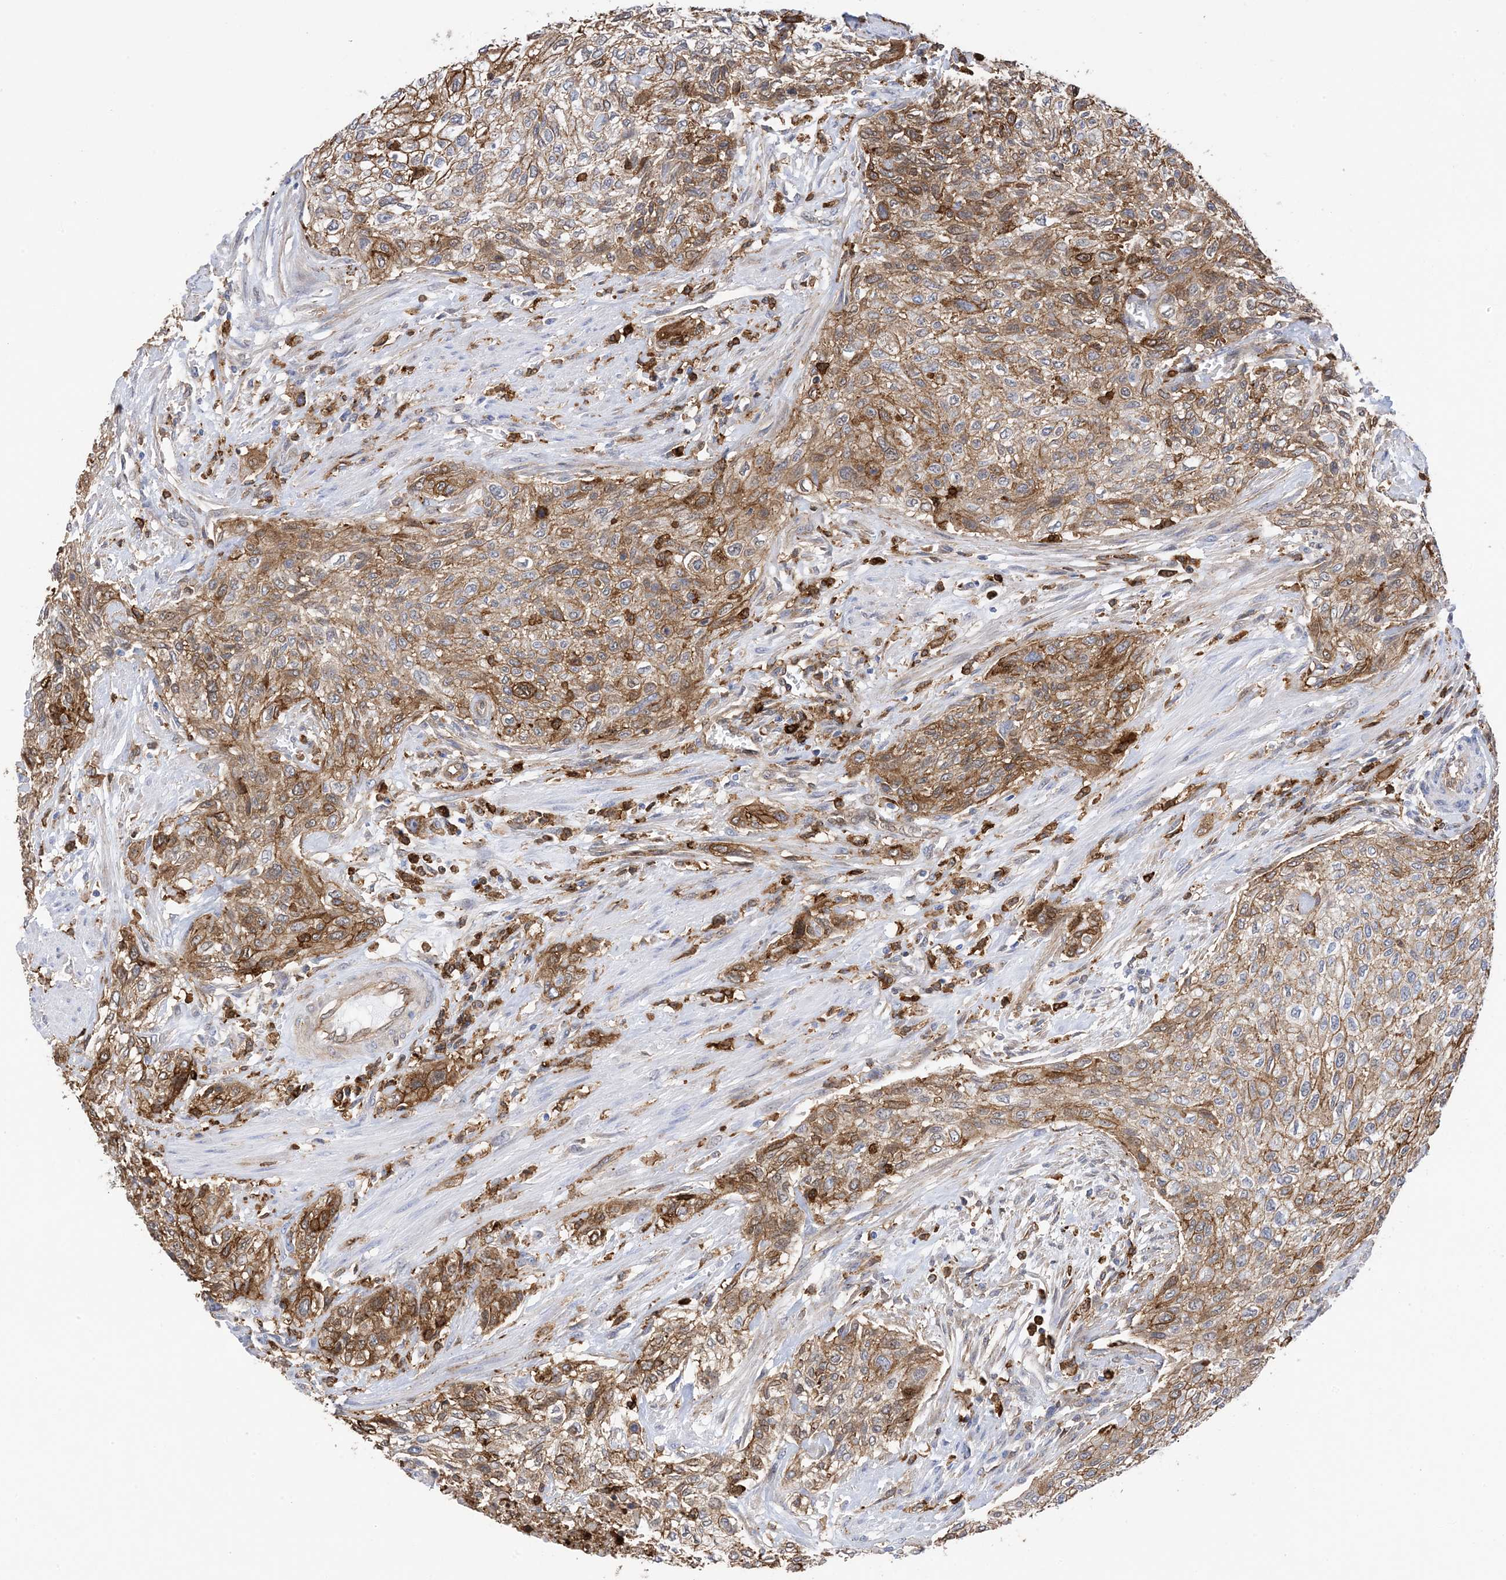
{"staining": {"intensity": "moderate", "quantity": ">75%", "location": "cytoplasmic/membranous"}, "tissue": "urothelial cancer", "cell_type": "Tumor cells", "image_type": "cancer", "snomed": [{"axis": "morphology", "description": "Urothelial carcinoma, High grade"}, {"axis": "topography", "description": "Urinary bladder"}], "caption": "Moderate cytoplasmic/membranous expression is appreciated in about >75% of tumor cells in high-grade urothelial carcinoma. (brown staining indicates protein expression, while blue staining denotes nuclei).", "gene": "ANXA1", "patient": {"sex": "male", "age": 35}}